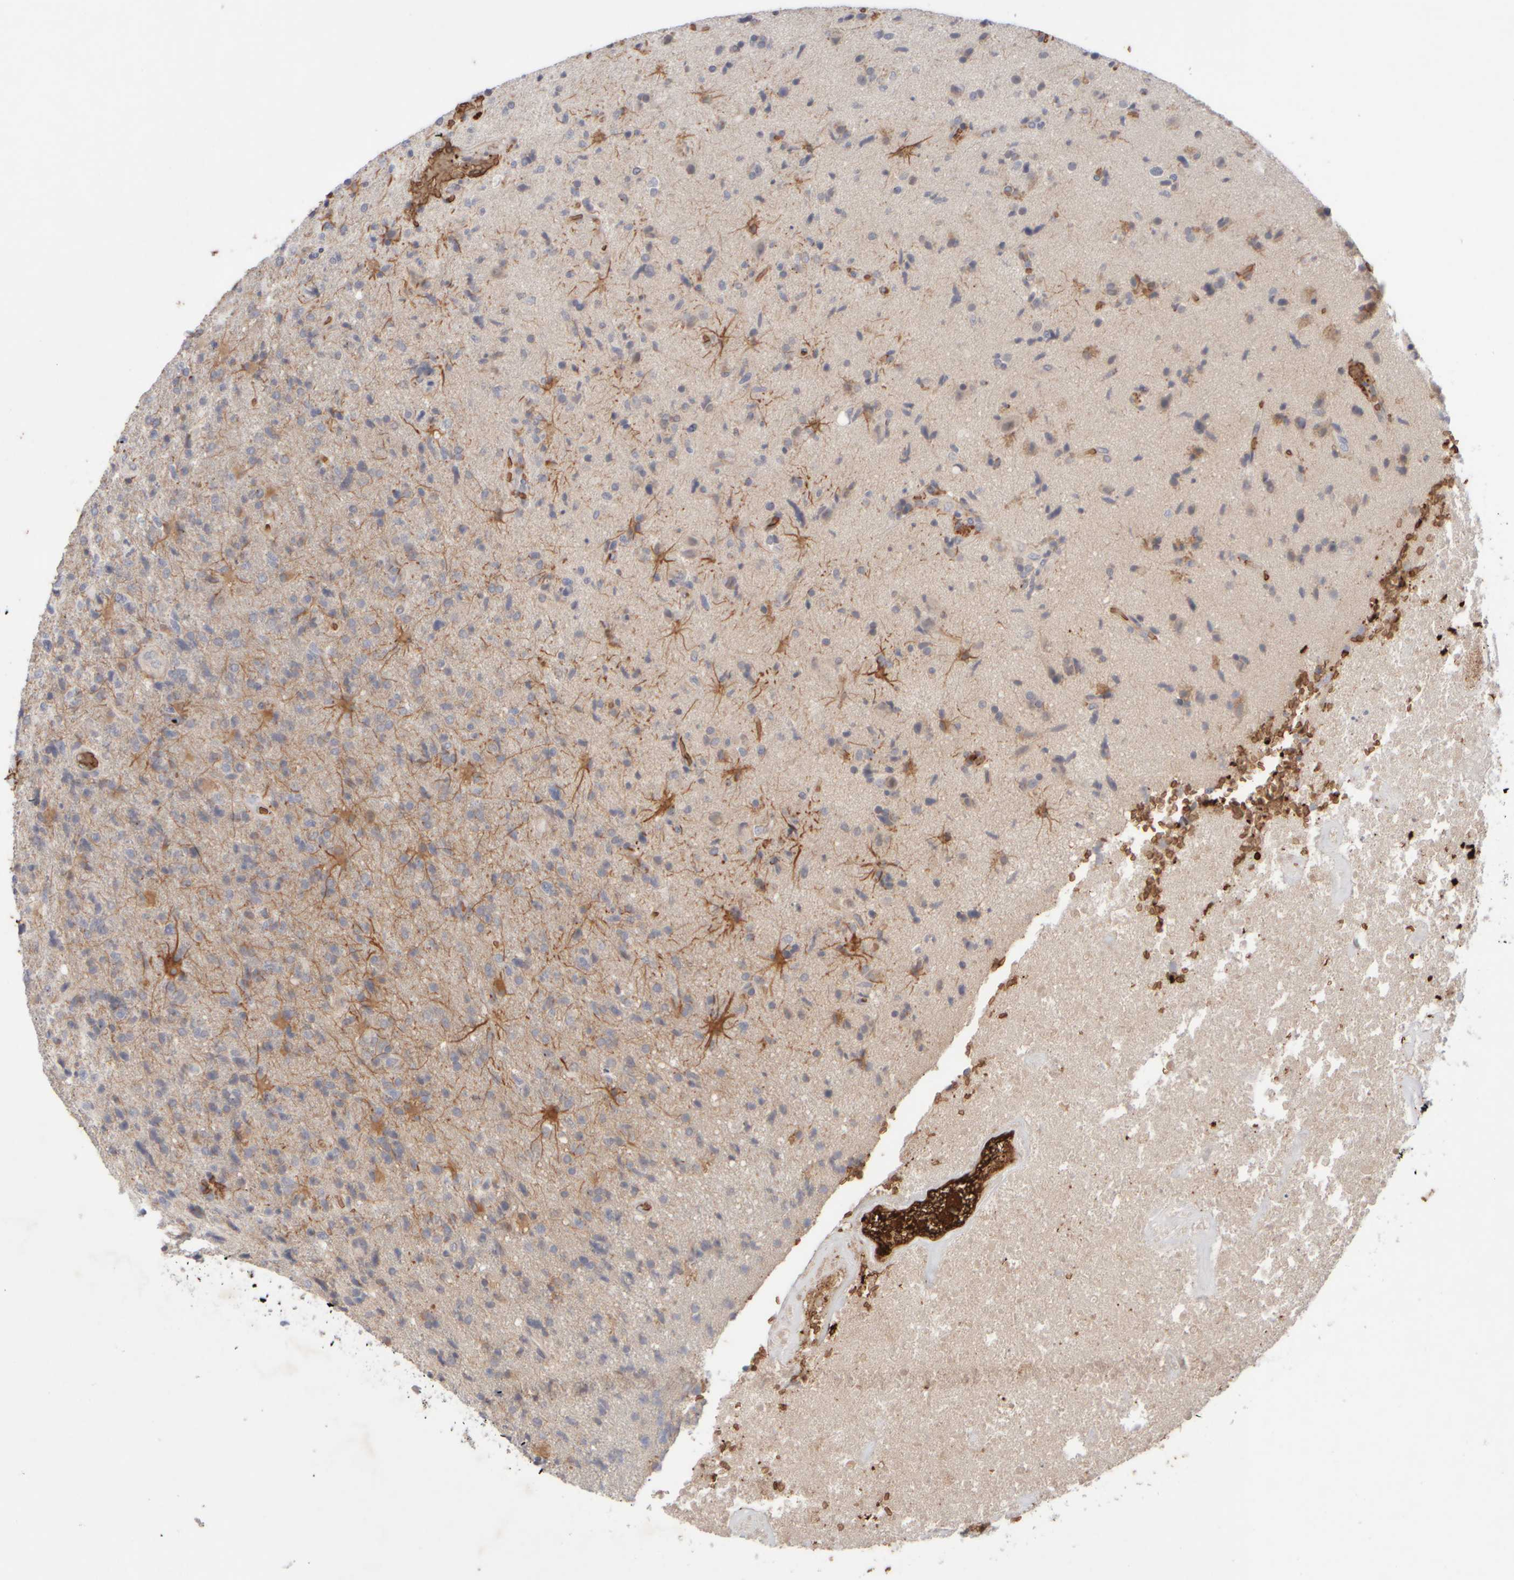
{"staining": {"intensity": "negative", "quantity": "none", "location": "none"}, "tissue": "glioma", "cell_type": "Tumor cells", "image_type": "cancer", "snomed": [{"axis": "morphology", "description": "Glioma, malignant, High grade"}, {"axis": "topography", "description": "Brain"}], "caption": "IHC of glioma shows no staining in tumor cells.", "gene": "MST1", "patient": {"sex": "male", "age": 72}}